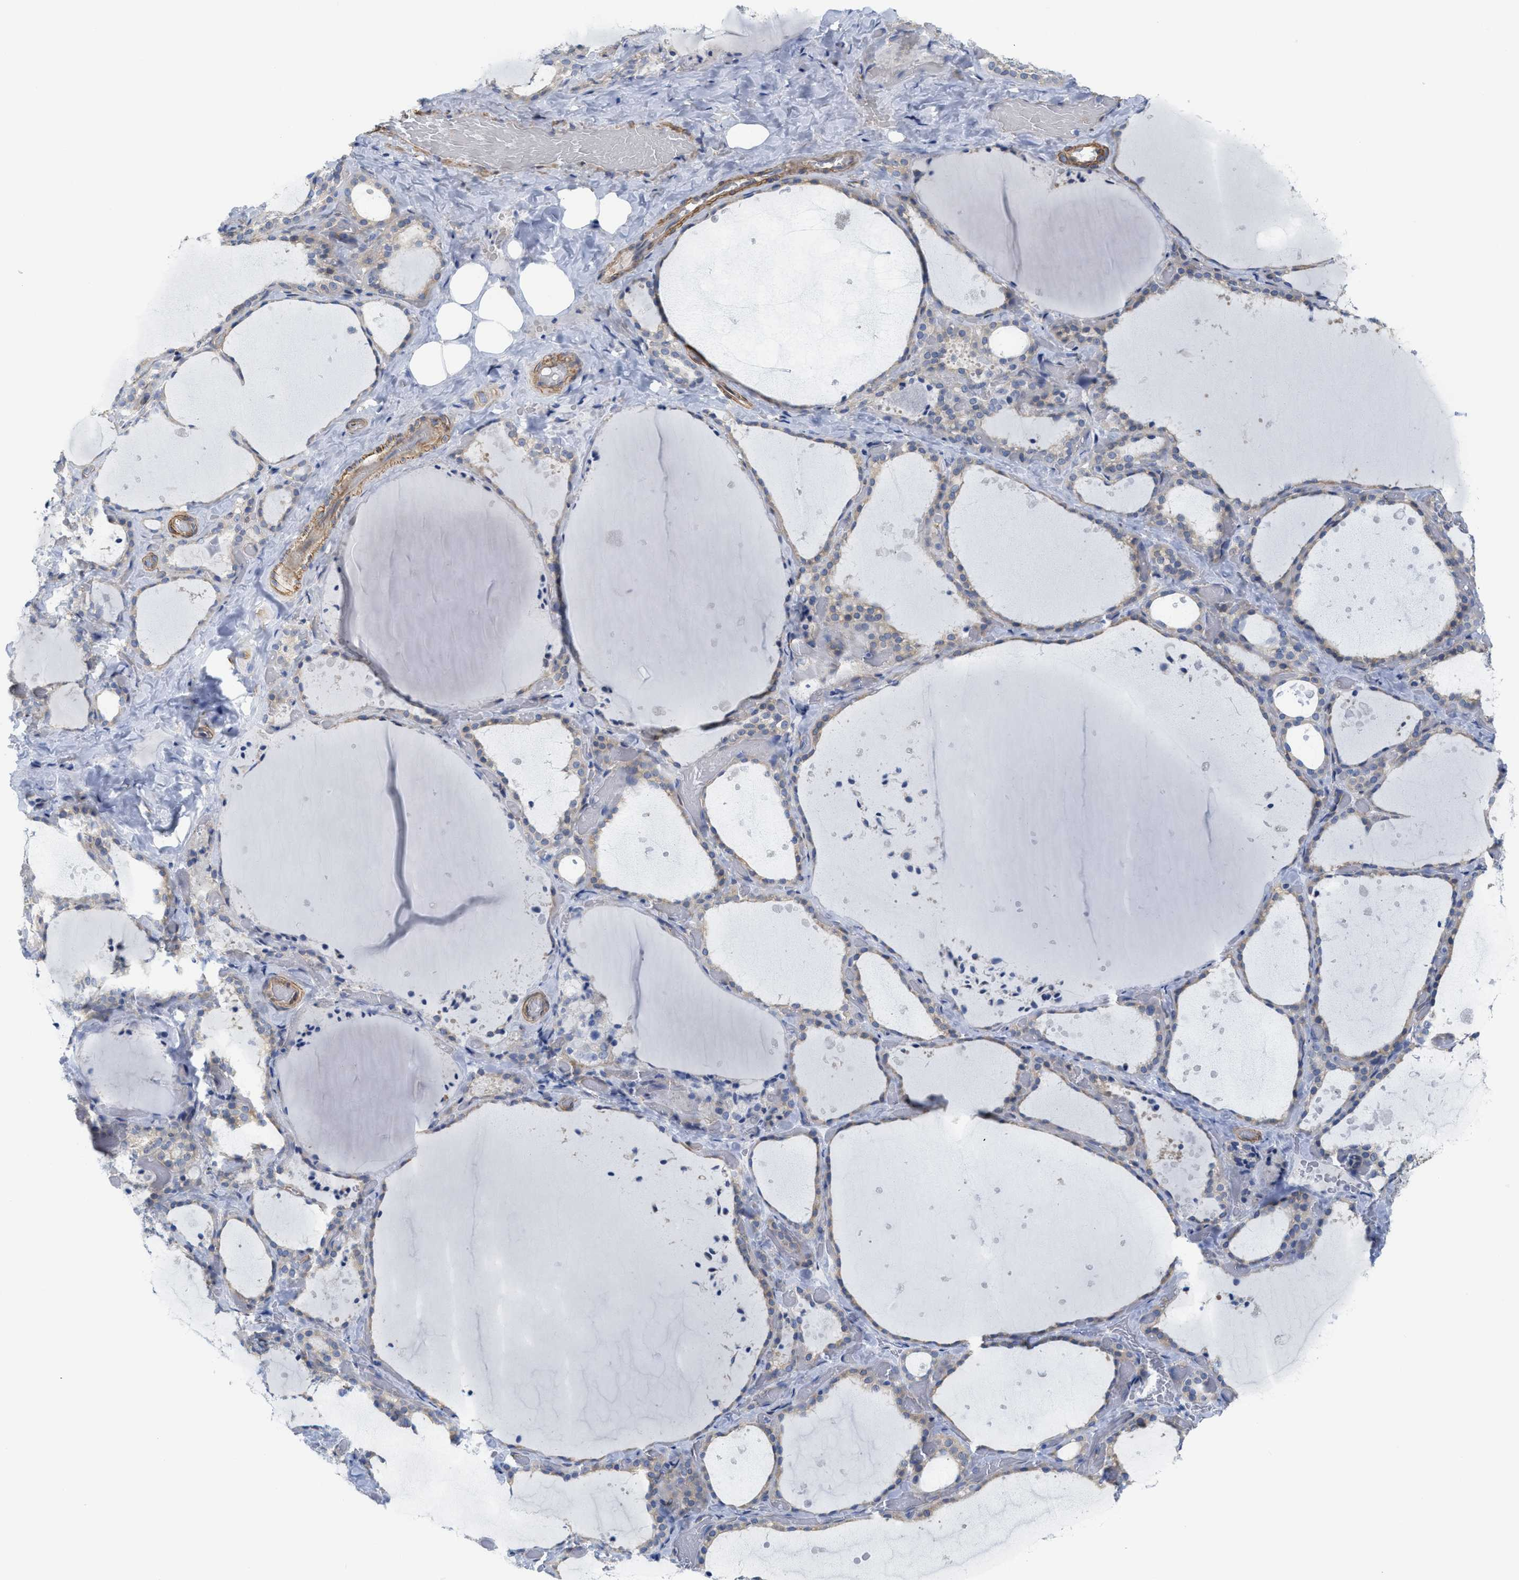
{"staining": {"intensity": "weak", "quantity": "<25%", "location": "cytoplasmic/membranous"}, "tissue": "thyroid gland", "cell_type": "Glandular cells", "image_type": "normal", "snomed": [{"axis": "morphology", "description": "Normal tissue, NOS"}, {"axis": "topography", "description": "Thyroid gland"}], "caption": "Unremarkable thyroid gland was stained to show a protein in brown. There is no significant expression in glandular cells. The staining is performed using DAB (3,3'-diaminobenzidine) brown chromogen with nuclei counter-stained in using hematoxylin.", "gene": "TUB", "patient": {"sex": "female", "age": 44}}